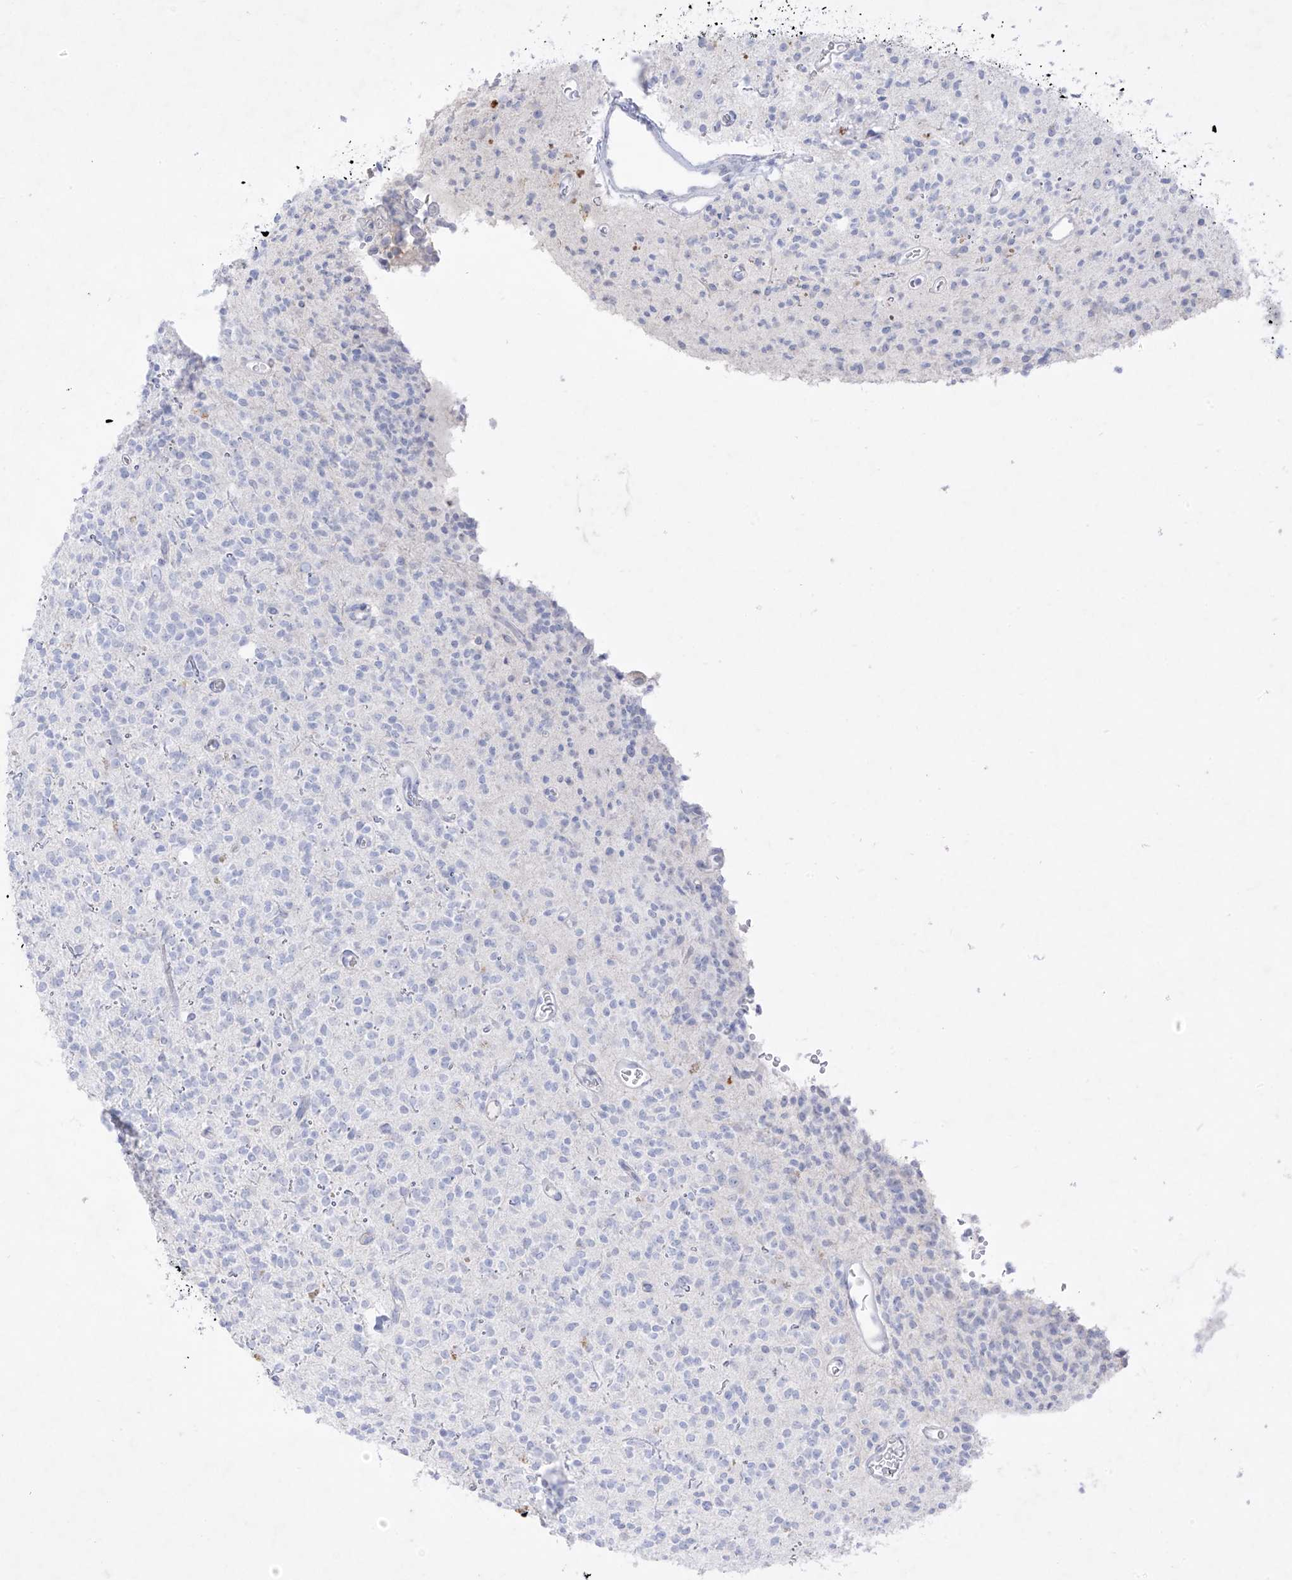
{"staining": {"intensity": "negative", "quantity": "none", "location": "none"}, "tissue": "glioma", "cell_type": "Tumor cells", "image_type": "cancer", "snomed": [{"axis": "morphology", "description": "Glioma, malignant, High grade"}, {"axis": "topography", "description": "Brain"}], "caption": "An IHC micrograph of high-grade glioma (malignant) is shown. There is no staining in tumor cells of high-grade glioma (malignant). (Stains: DAB (3,3'-diaminobenzidine) immunohistochemistry with hematoxylin counter stain, Microscopy: brightfield microscopy at high magnification).", "gene": "TGM4", "patient": {"sex": "male", "age": 34}}